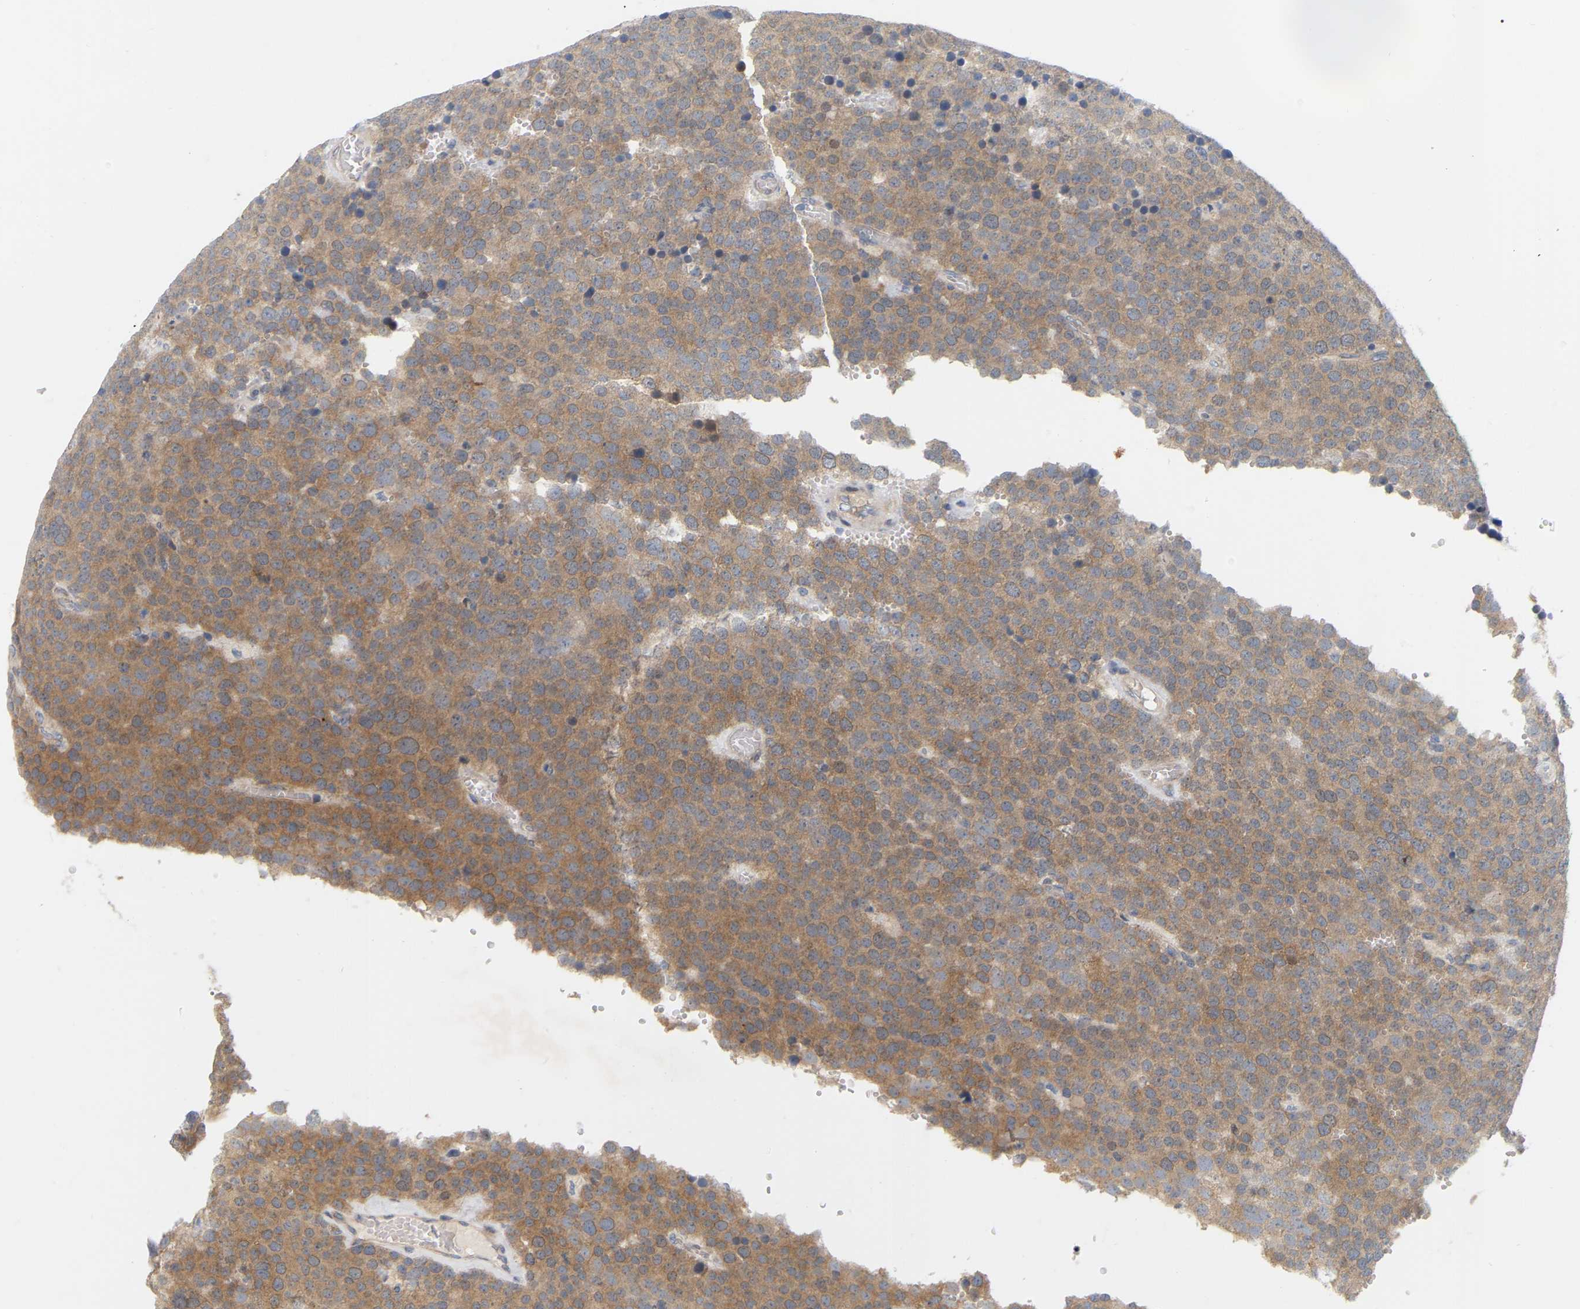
{"staining": {"intensity": "weak", "quantity": ">75%", "location": "cytoplasmic/membranous"}, "tissue": "testis cancer", "cell_type": "Tumor cells", "image_type": "cancer", "snomed": [{"axis": "morphology", "description": "Normal tissue, NOS"}, {"axis": "morphology", "description": "Seminoma, NOS"}, {"axis": "topography", "description": "Testis"}], "caption": "Immunohistochemical staining of testis seminoma exhibits weak cytoplasmic/membranous protein staining in approximately >75% of tumor cells.", "gene": "MINDY4", "patient": {"sex": "male", "age": 71}}